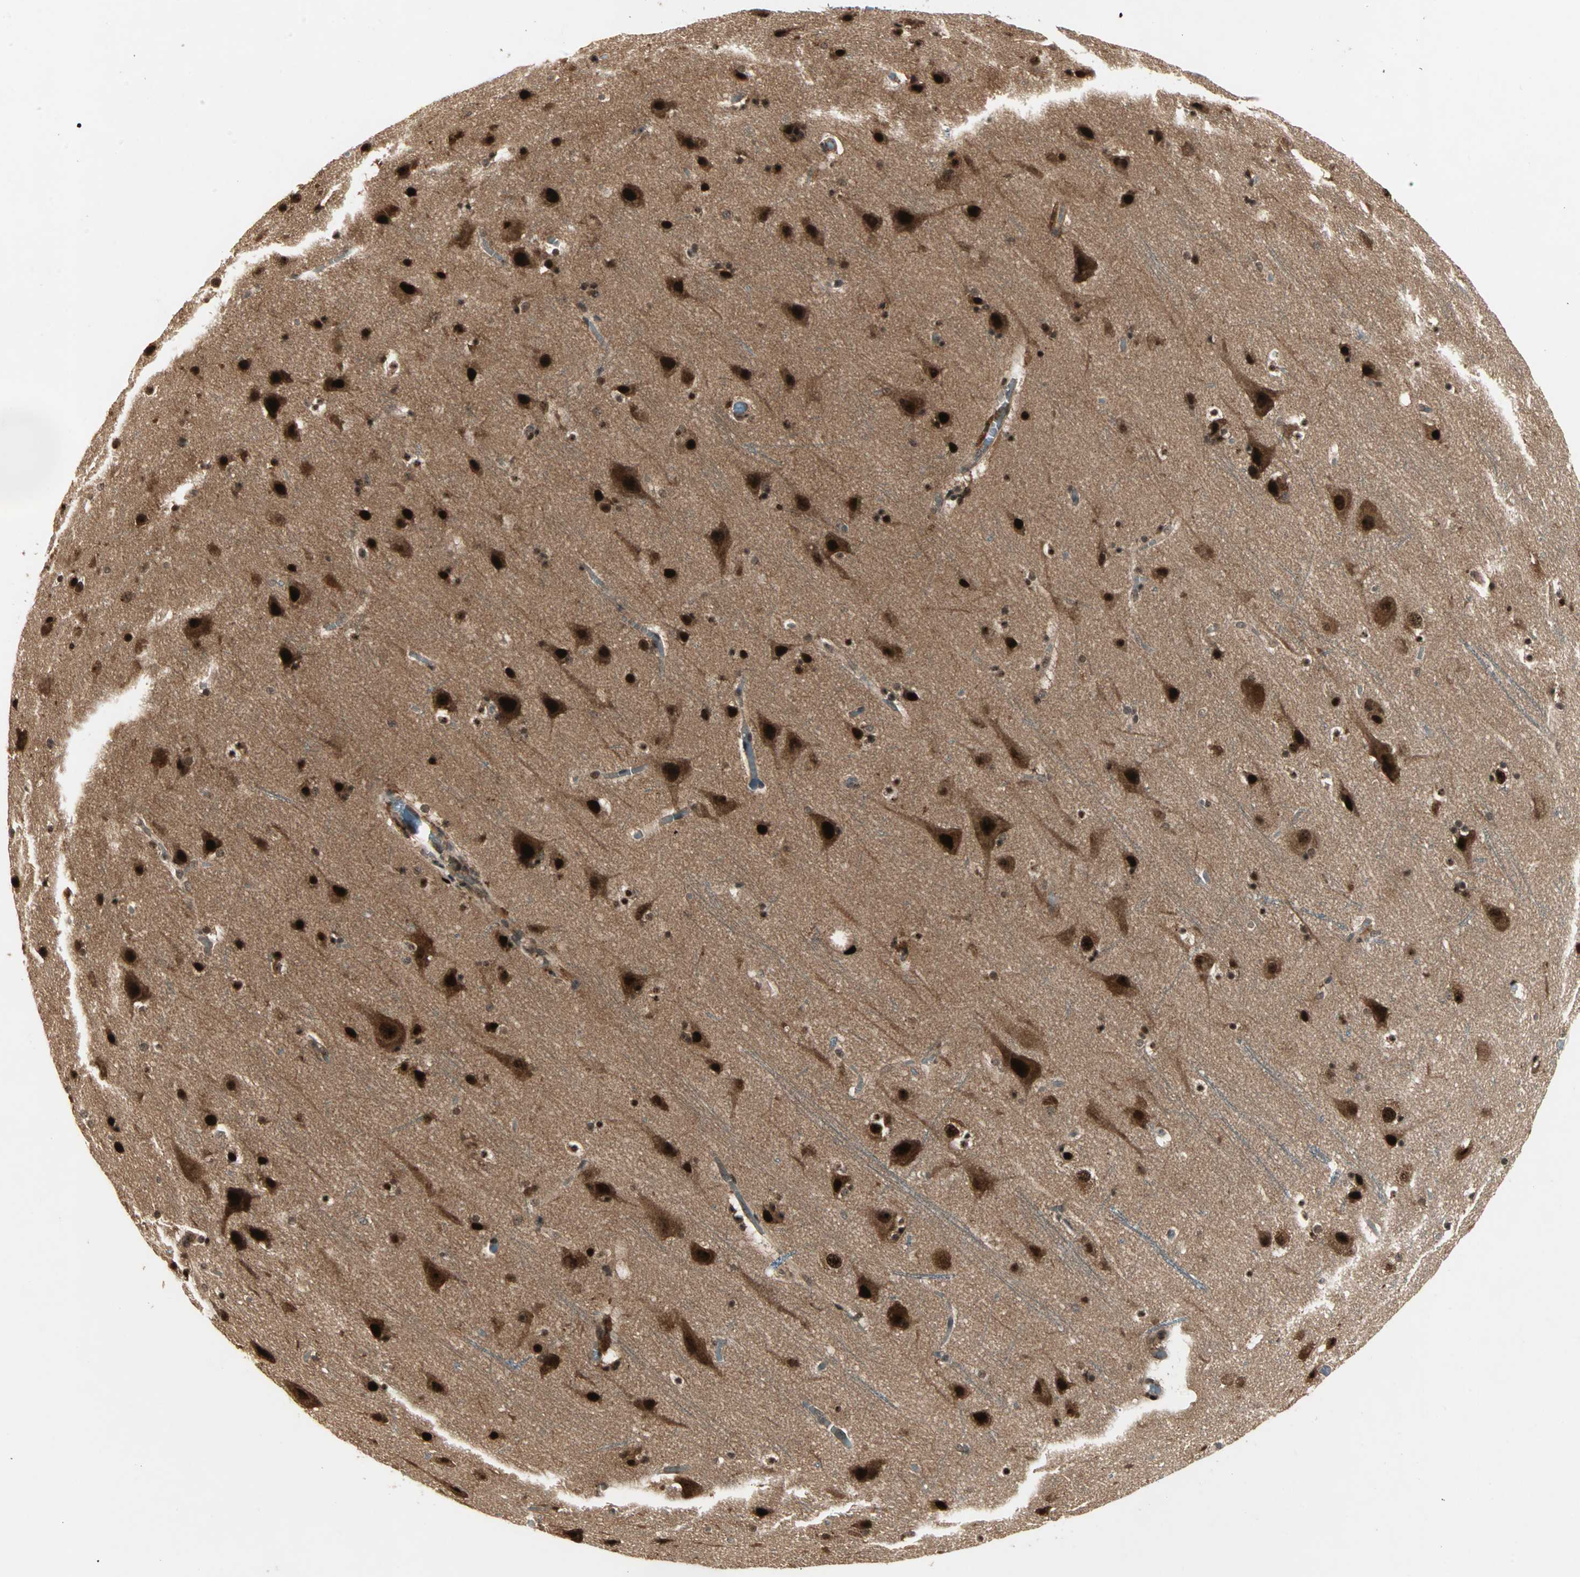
{"staining": {"intensity": "moderate", "quantity": ">75%", "location": "cytoplasmic/membranous,nuclear"}, "tissue": "cerebral cortex", "cell_type": "Endothelial cells", "image_type": "normal", "snomed": [{"axis": "morphology", "description": "Normal tissue, NOS"}, {"axis": "topography", "description": "Cerebral cortex"}], "caption": "A high-resolution image shows immunohistochemistry staining of unremarkable cerebral cortex, which shows moderate cytoplasmic/membranous,nuclear staining in about >75% of endothelial cells.", "gene": "CSNK2B", "patient": {"sex": "male", "age": 45}}